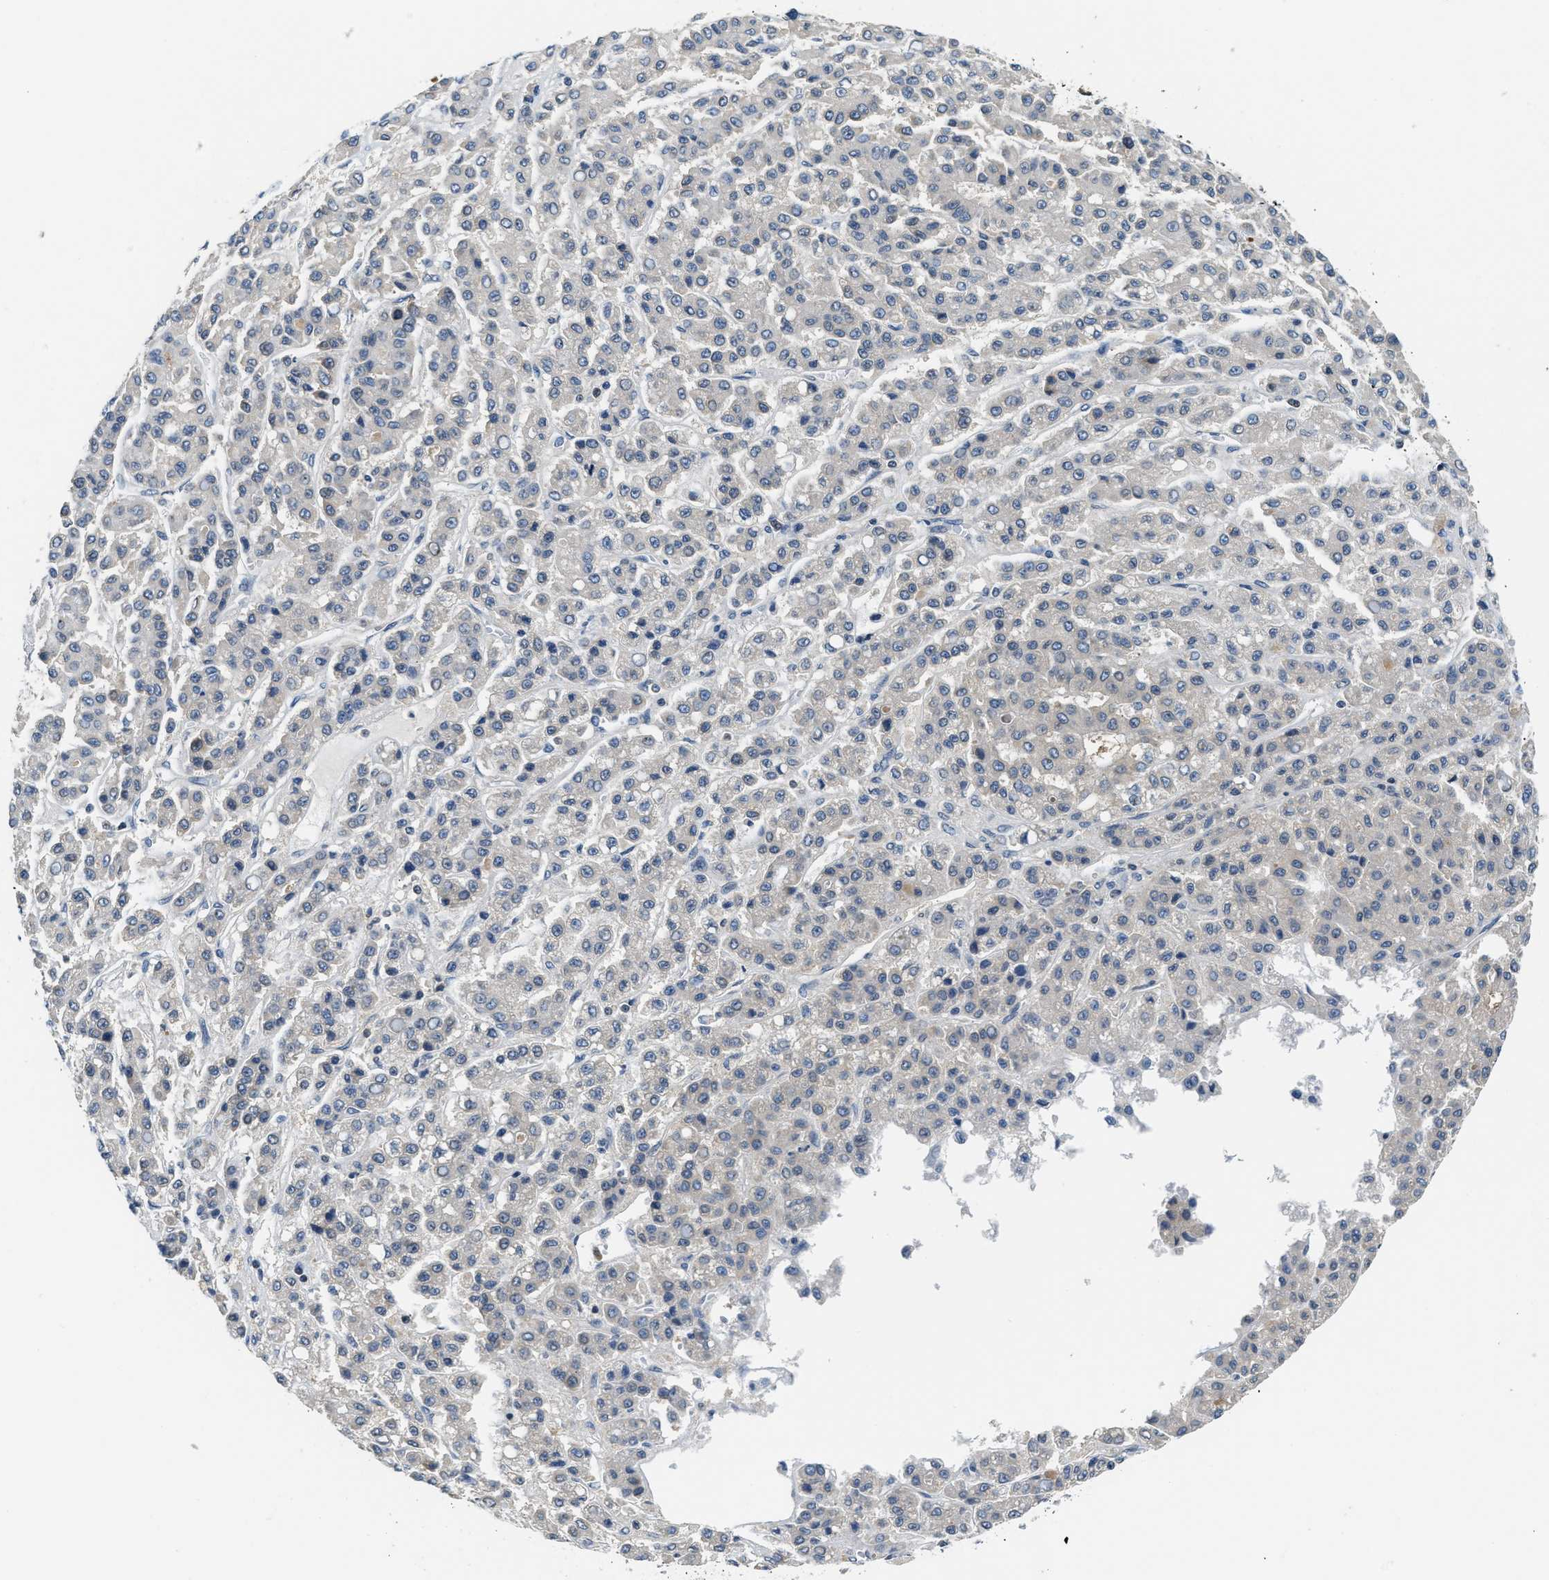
{"staining": {"intensity": "negative", "quantity": "none", "location": "none"}, "tissue": "liver cancer", "cell_type": "Tumor cells", "image_type": "cancer", "snomed": [{"axis": "morphology", "description": "Carcinoma, Hepatocellular, NOS"}, {"axis": "topography", "description": "Liver"}], "caption": "An image of liver cancer stained for a protein displays no brown staining in tumor cells. (Immunohistochemistry, brightfield microscopy, high magnification).", "gene": "RAB29", "patient": {"sex": "male", "age": 70}}